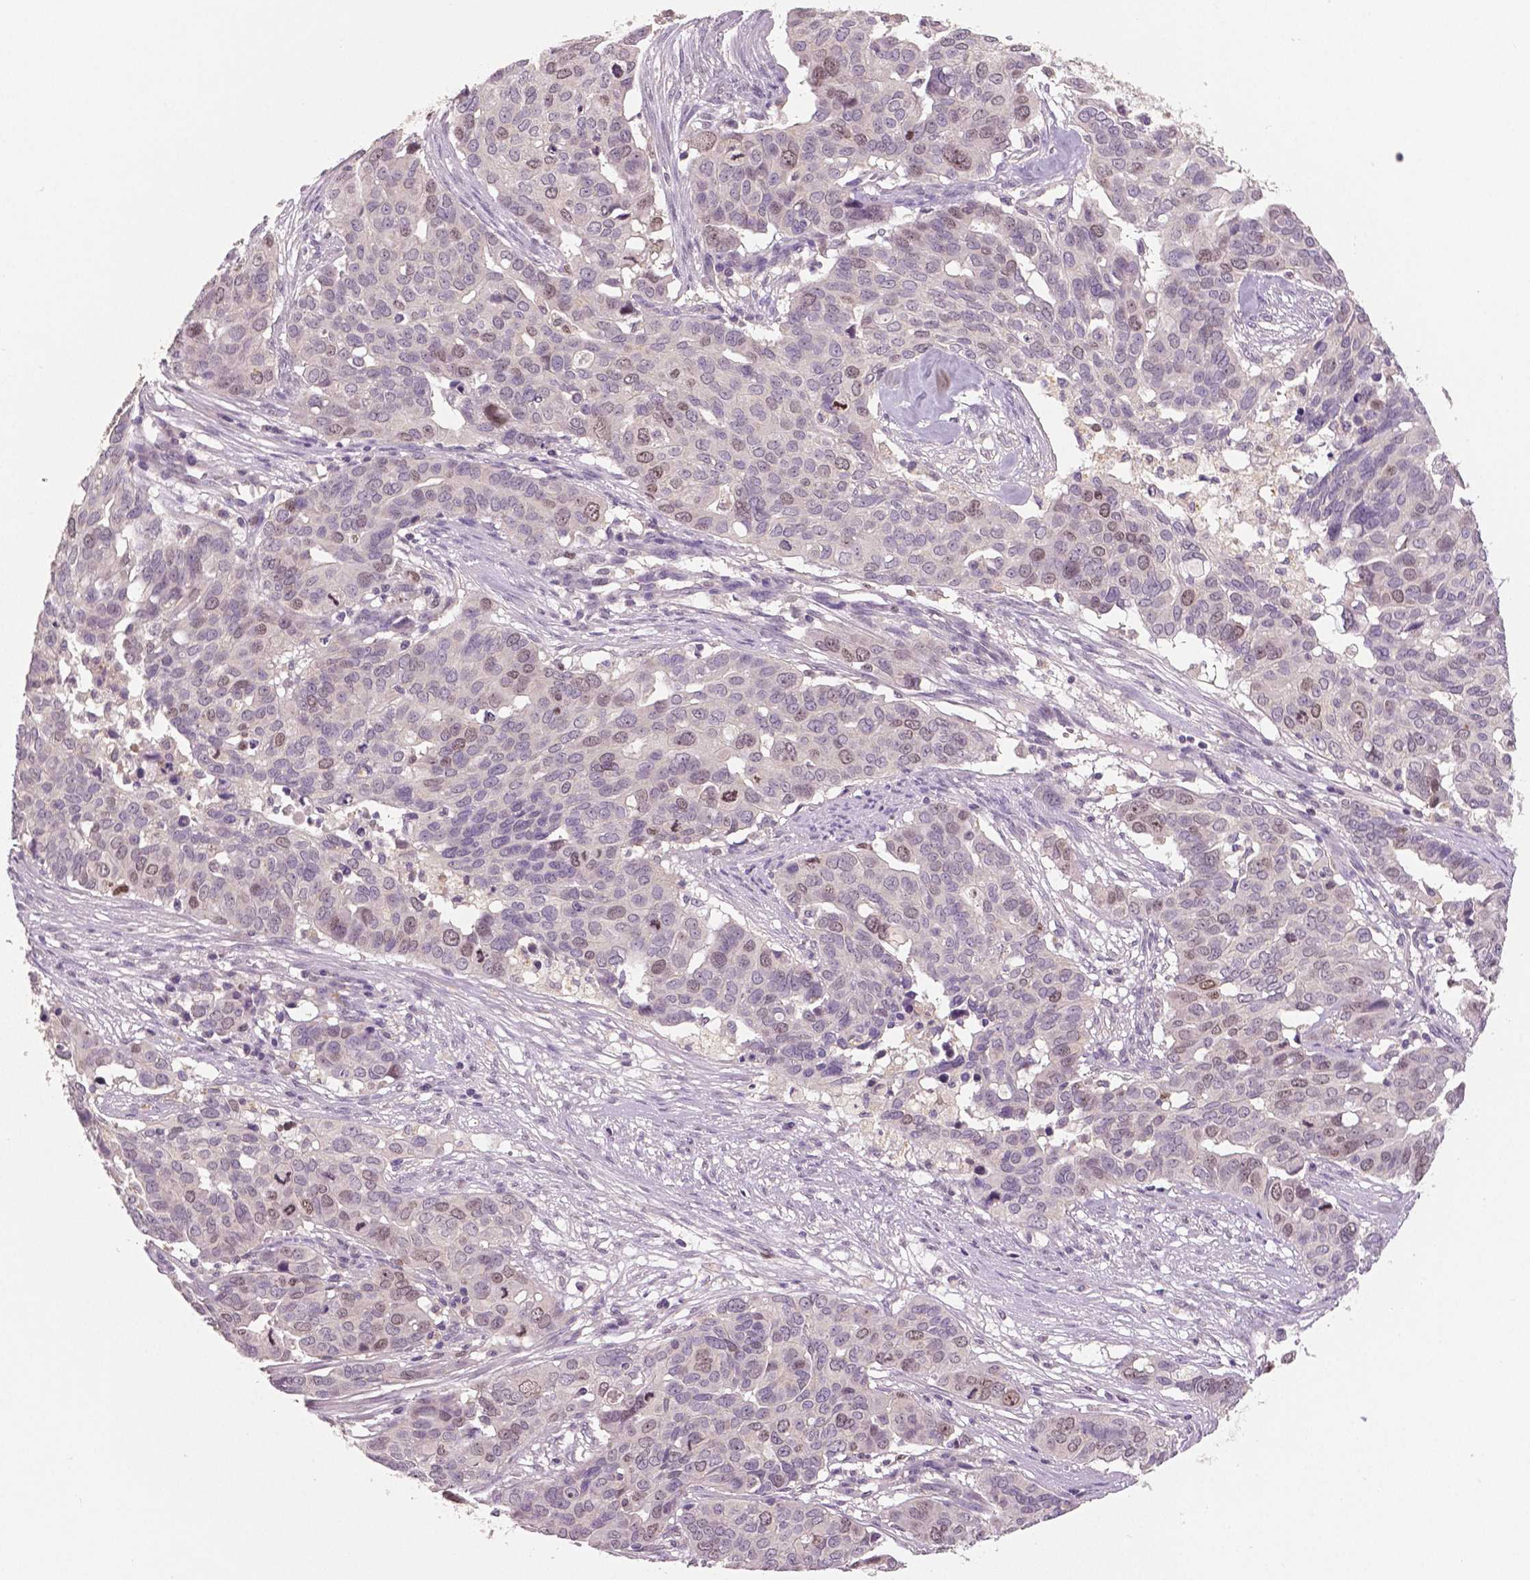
{"staining": {"intensity": "negative", "quantity": "none", "location": "none"}, "tissue": "ovarian cancer", "cell_type": "Tumor cells", "image_type": "cancer", "snomed": [{"axis": "morphology", "description": "Carcinoma, endometroid"}, {"axis": "topography", "description": "Ovary"}], "caption": "Immunohistochemistry (IHC) image of ovarian cancer stained for a protein (brown), which displays no staining in tumor cells. Nuclei are stained in blue.", "gene": "MKI67", "patient": {"sex": "female", "age": 78}}